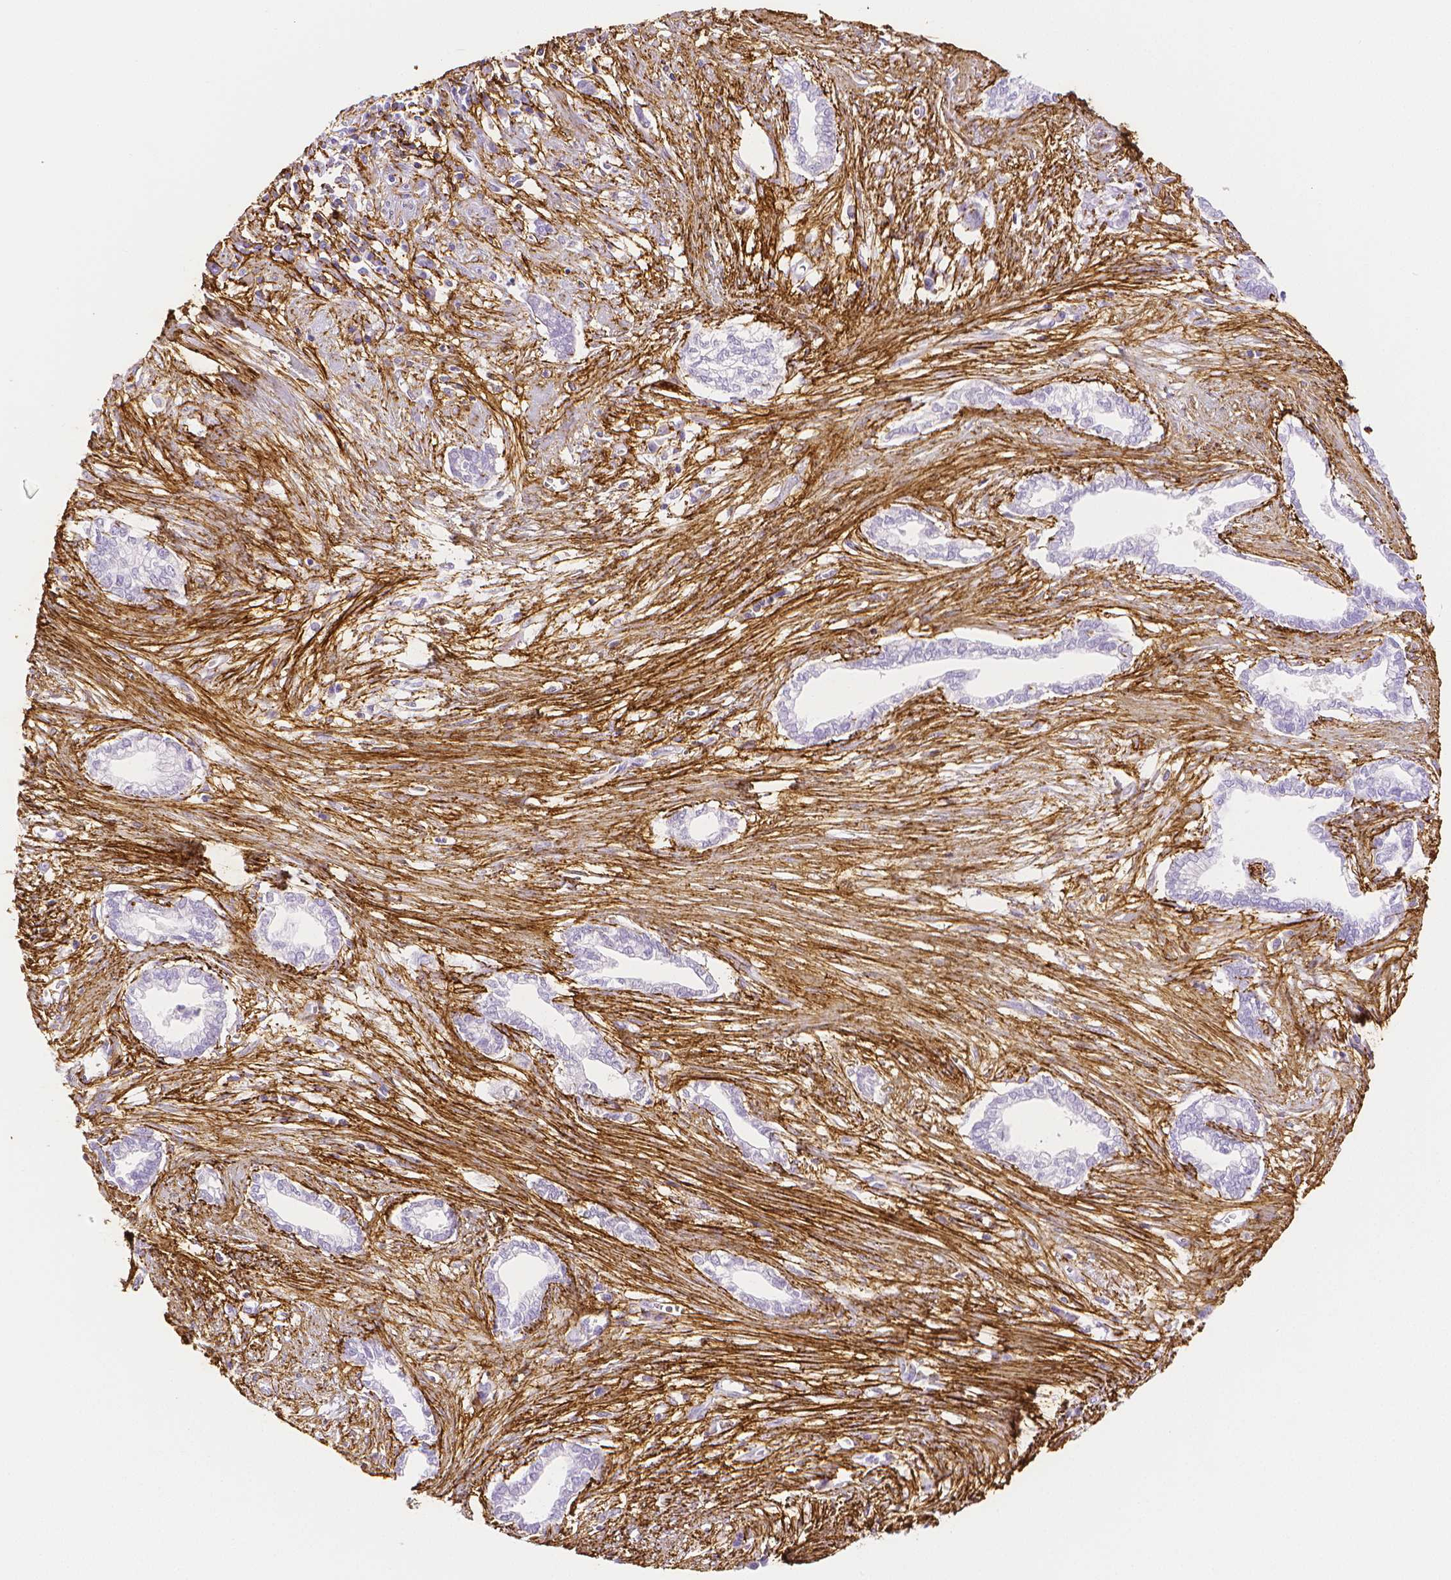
{"staining": {"intensity": "negative", "quantity": "none", "location": "none"}, "tissue": "cervical cancer", "cell_type": "Tumor cells", "image_type": "cancer", "snomed": [{"axis": "morphology", "description": "Adenocarcinoma, NOS"}, {"axis": "topography", "description": "Cervix"}], "caption": "A high-resolution photomicrograph shows immunohistochemistry staining of cervical adenocarcinoma, which exhibits no significant positivity in tumor cells.", "gene": "FBN1", "patient": {"sex": "female", "age": 62}}